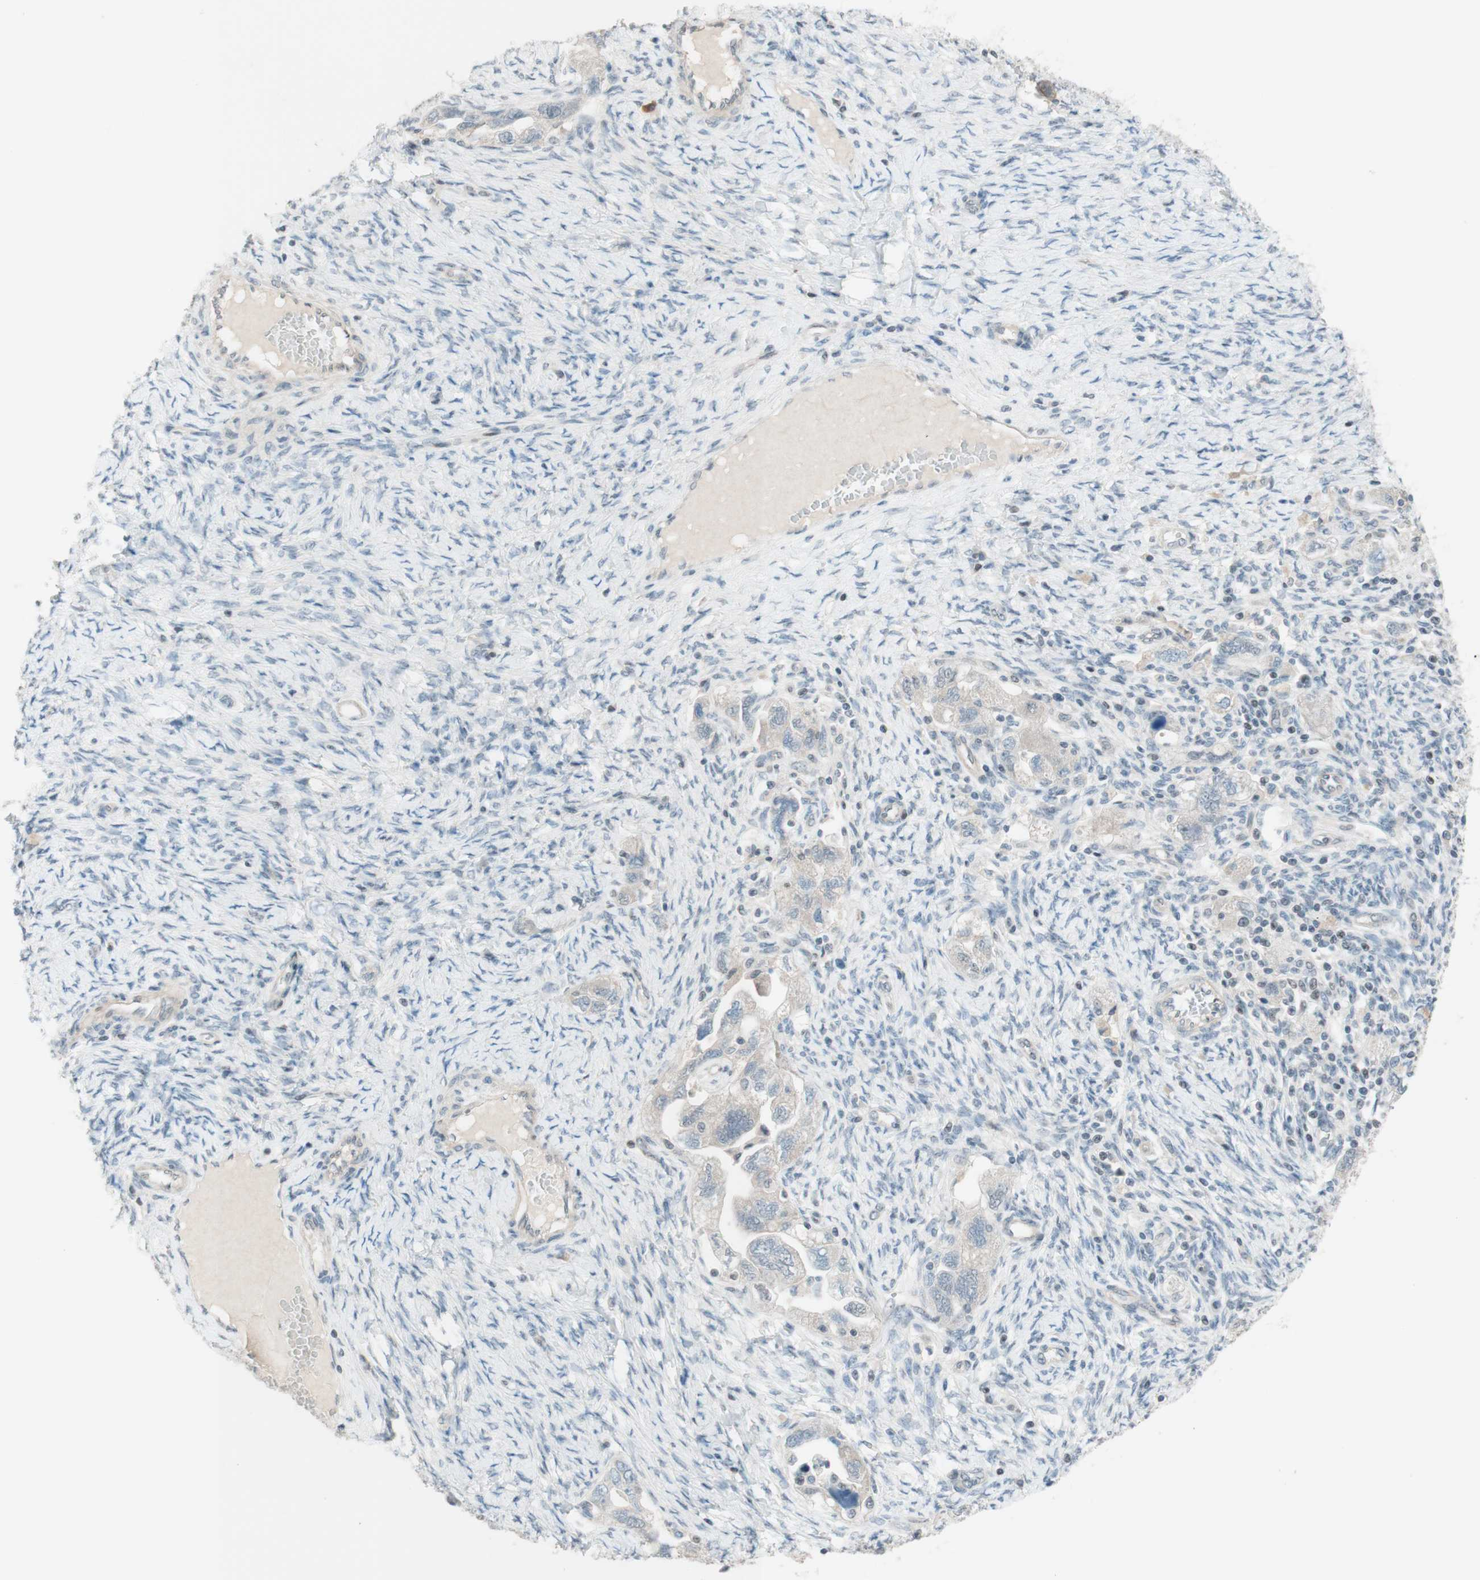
{"staining": {"intensity": "negative", "quantity": "none", "location": "none"}, "tissue": "ovarian cancer", "cell_type": "Tumor cells", "image_type": "cancer", "snomed": [{"axis": "morphology", "description": "Carcinoma, NOS"}, {"axis": "morphology", "description": "Cystadenocarcinoma, serous, NOS"}, {"axis": "topography", "description": "Ovary"}], "caption": "DAB (3,3'-diaminobenzidine) immunohistochemical staining of human ovarian serous cystadenocarcinoma shows no significant expression in tumor cells.", "gene": "JPH1", "patient": {"sex": "female", "age": 69}}